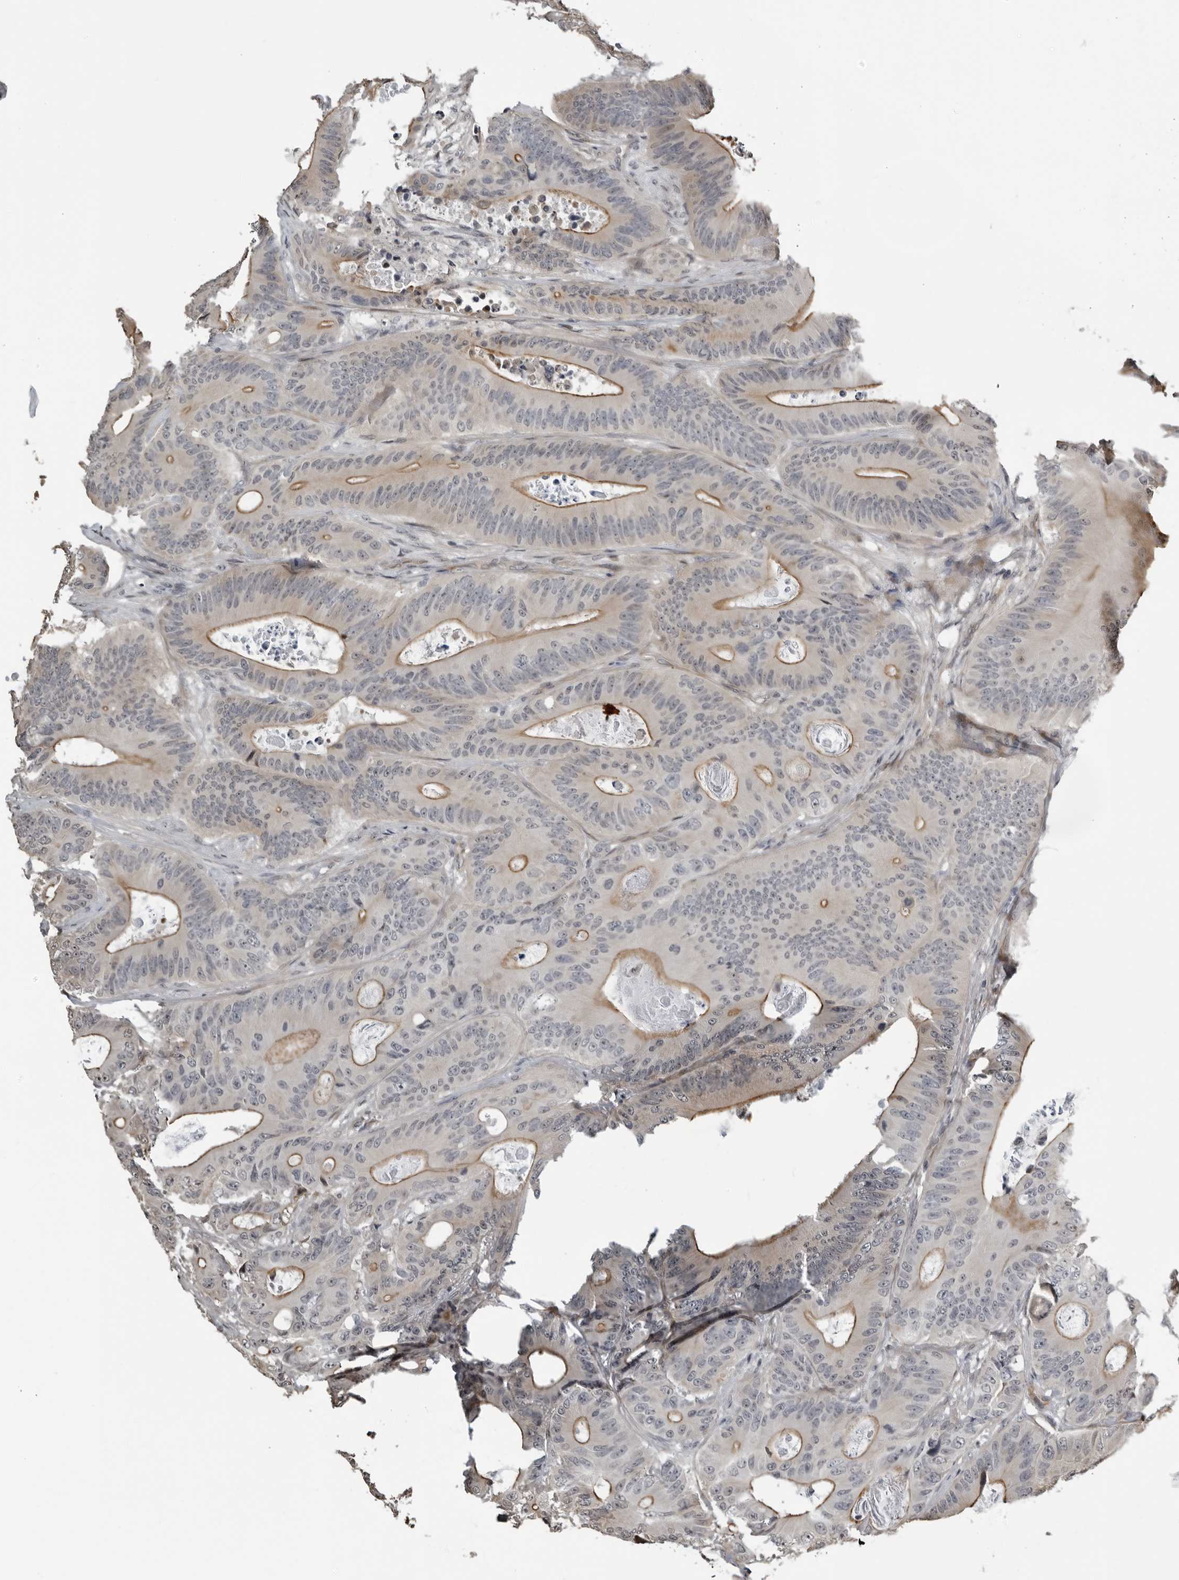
{"staining": {"intensity": "moderate", "quantity": "25%-75%", "location": "cytoplasmic/membranous"}, "tissue": "colorectal cancer", "cell_type": "Tumor cells", "image_type": "cancer", "snomed": [{"axis": "morphology", "description": "Adenocarcinoma, NOS"}, {"axis": "topography", "description": "Colon"}], "caption": "Protein expression analysis of colorectal cancer (adenocarcinoma) shows moderate cytoplasmic/membranous staining in approximately 25%-75% of tumor cells.", "gene": "PRRX2", "patient": {"sex": "male", "age": 83}}